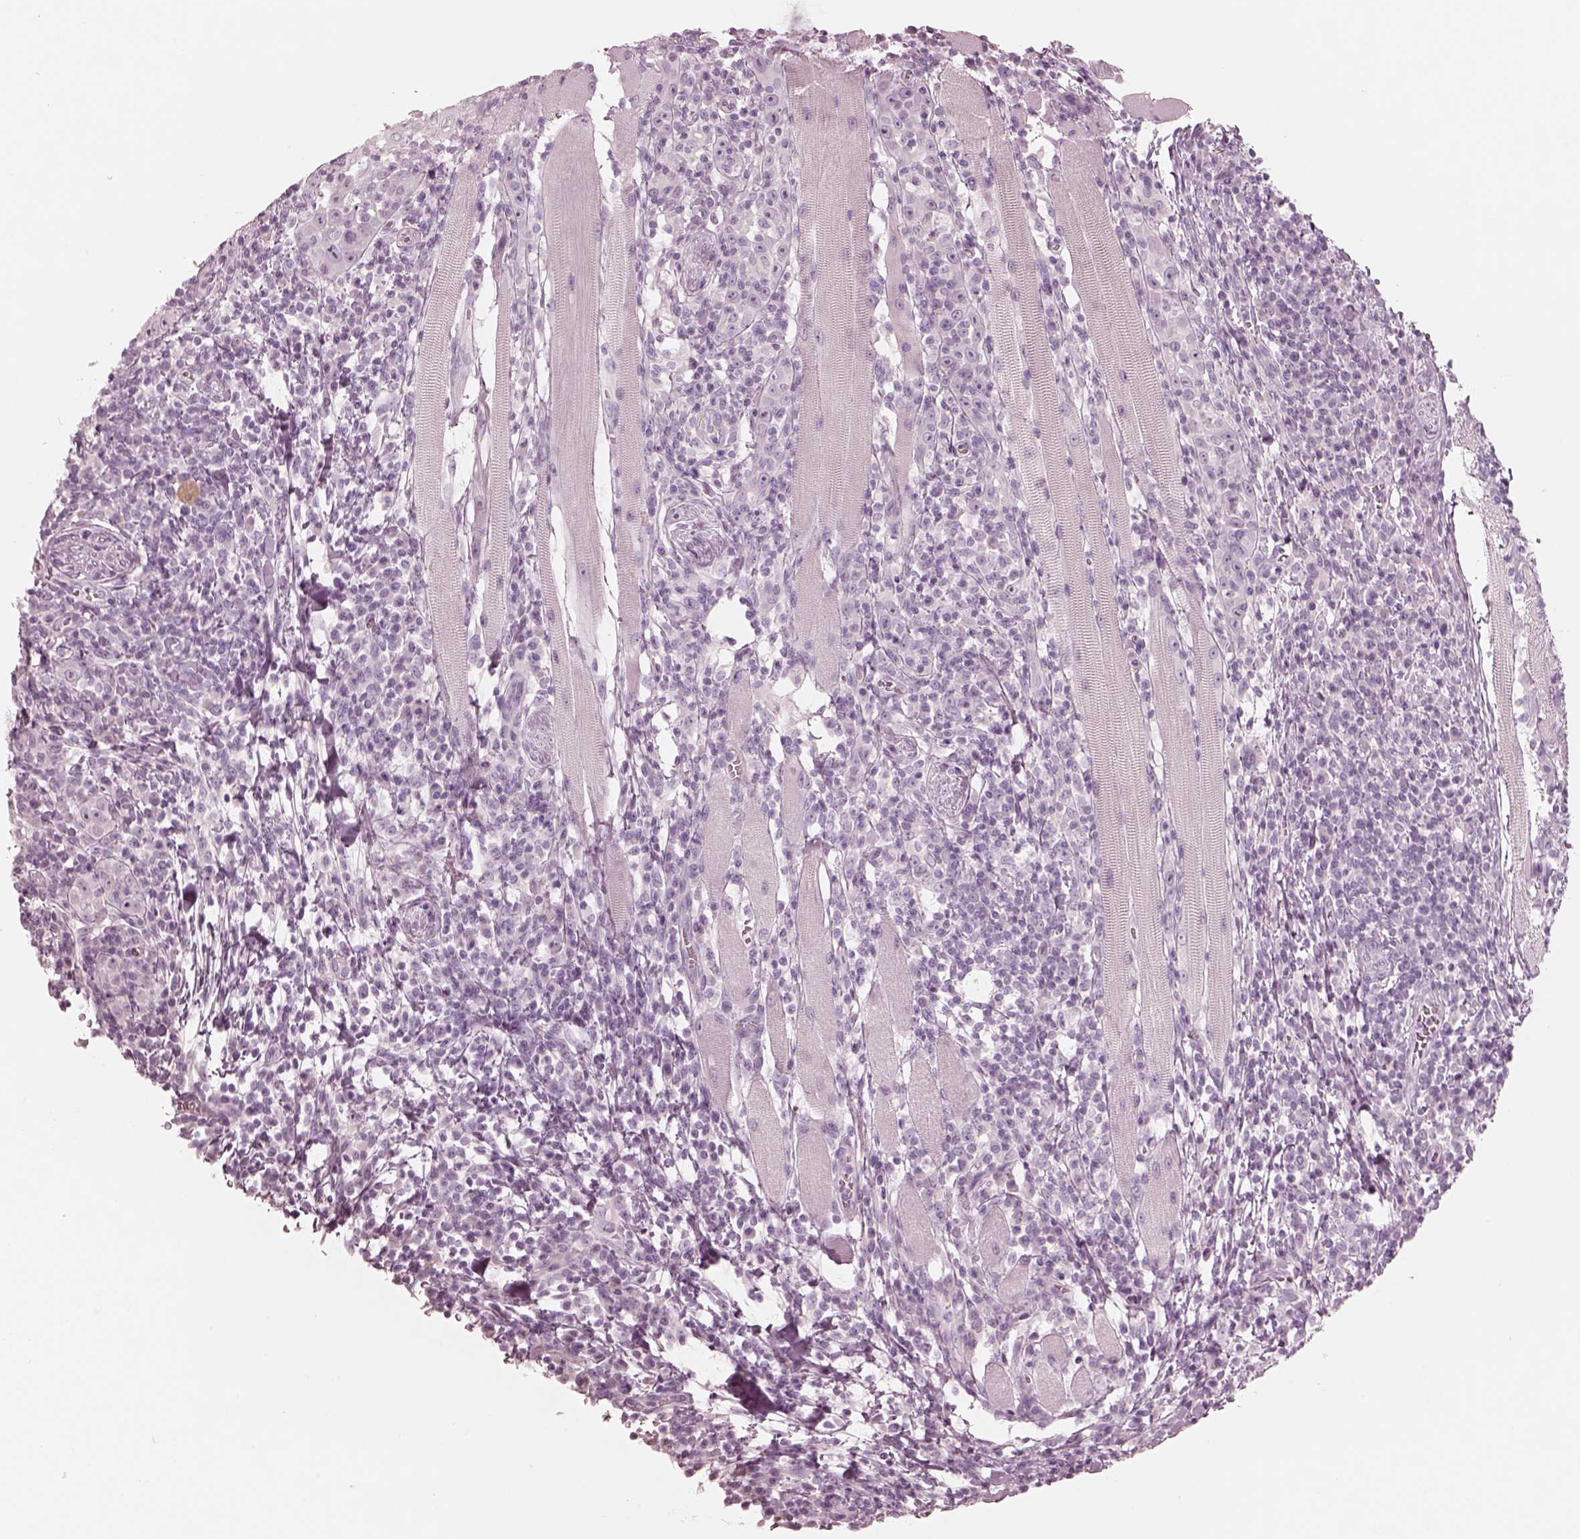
{"staining": {"intensity": "negative", "quantity": "none", "location": "none"}, "tissue": "head and neck cancer", "cell_type": "Tumor cells", "image_type": "cancer", "snomed": [{"axis": "morphology", "description": "Squamous cell carcinoma, NOS"}, {"axis": "topography", "description": "Head-Neck"}], "caption": "This is an immunohistochemistry micrograph of human head and neck squamous cell carcinoma. There is no staining in tumor cells.", "gene": "PON3", "patient": {"sex": "male", "age": 52}}